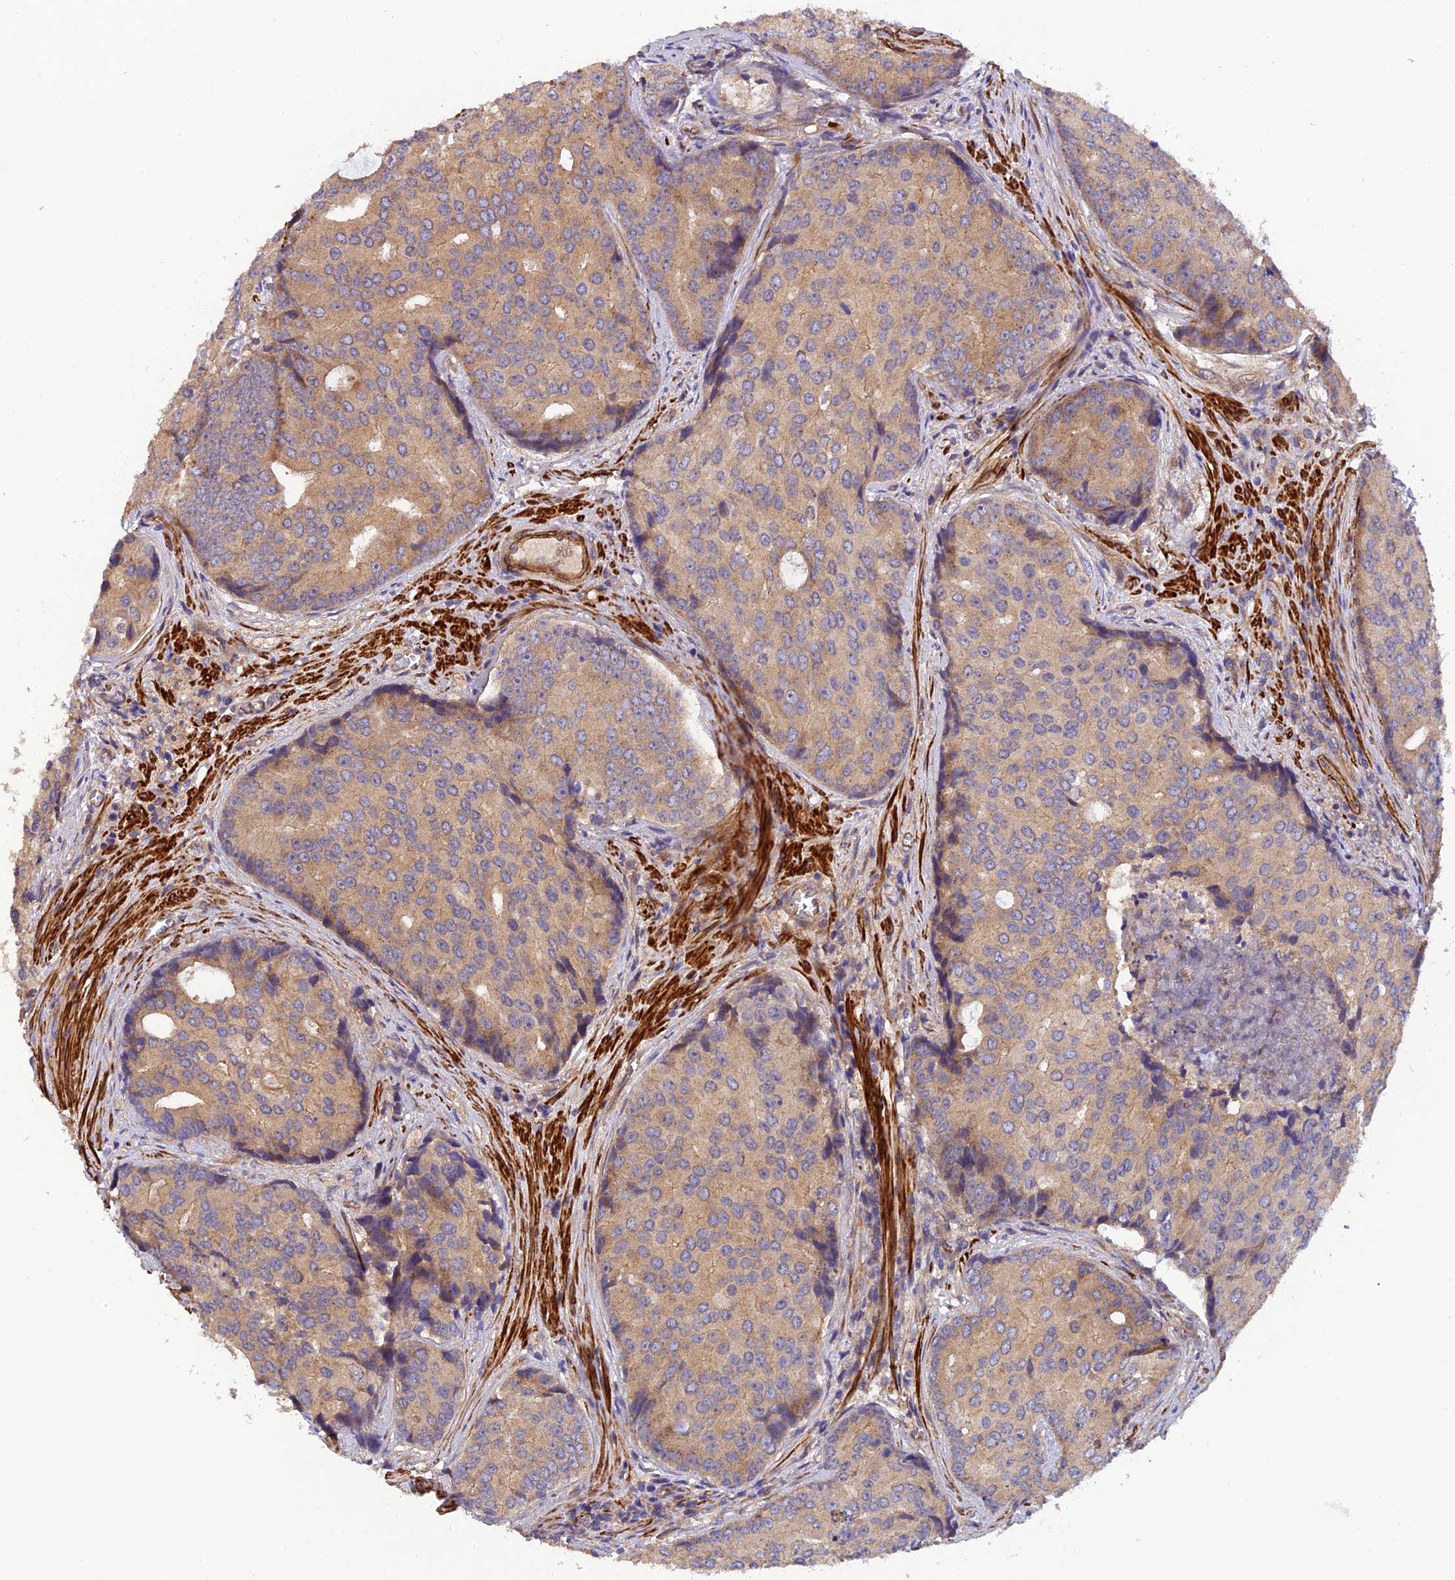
{"staining": {"intensity": "moderate", "quantity": ">75%", "location": "cytoplasmic/membranous"}, "tissue": "prostate cancer", "cell_type": "Tumor cells", "image_type": "cancer", "snomed": [{"axis": "morphology", "description": "Adenocarcinoma, High grade"}, {"axis": "topography", "description": "Prostate"}], "caption": "High-grade adenocarcinoma (prostate) stained with a brown dye exhibits moderate cytoplasmic/membranous positive positivity in approximately >75% of tumor cells.", "gene": "ADAMTS15", "patient": {"sex": "male", "age": 62}}